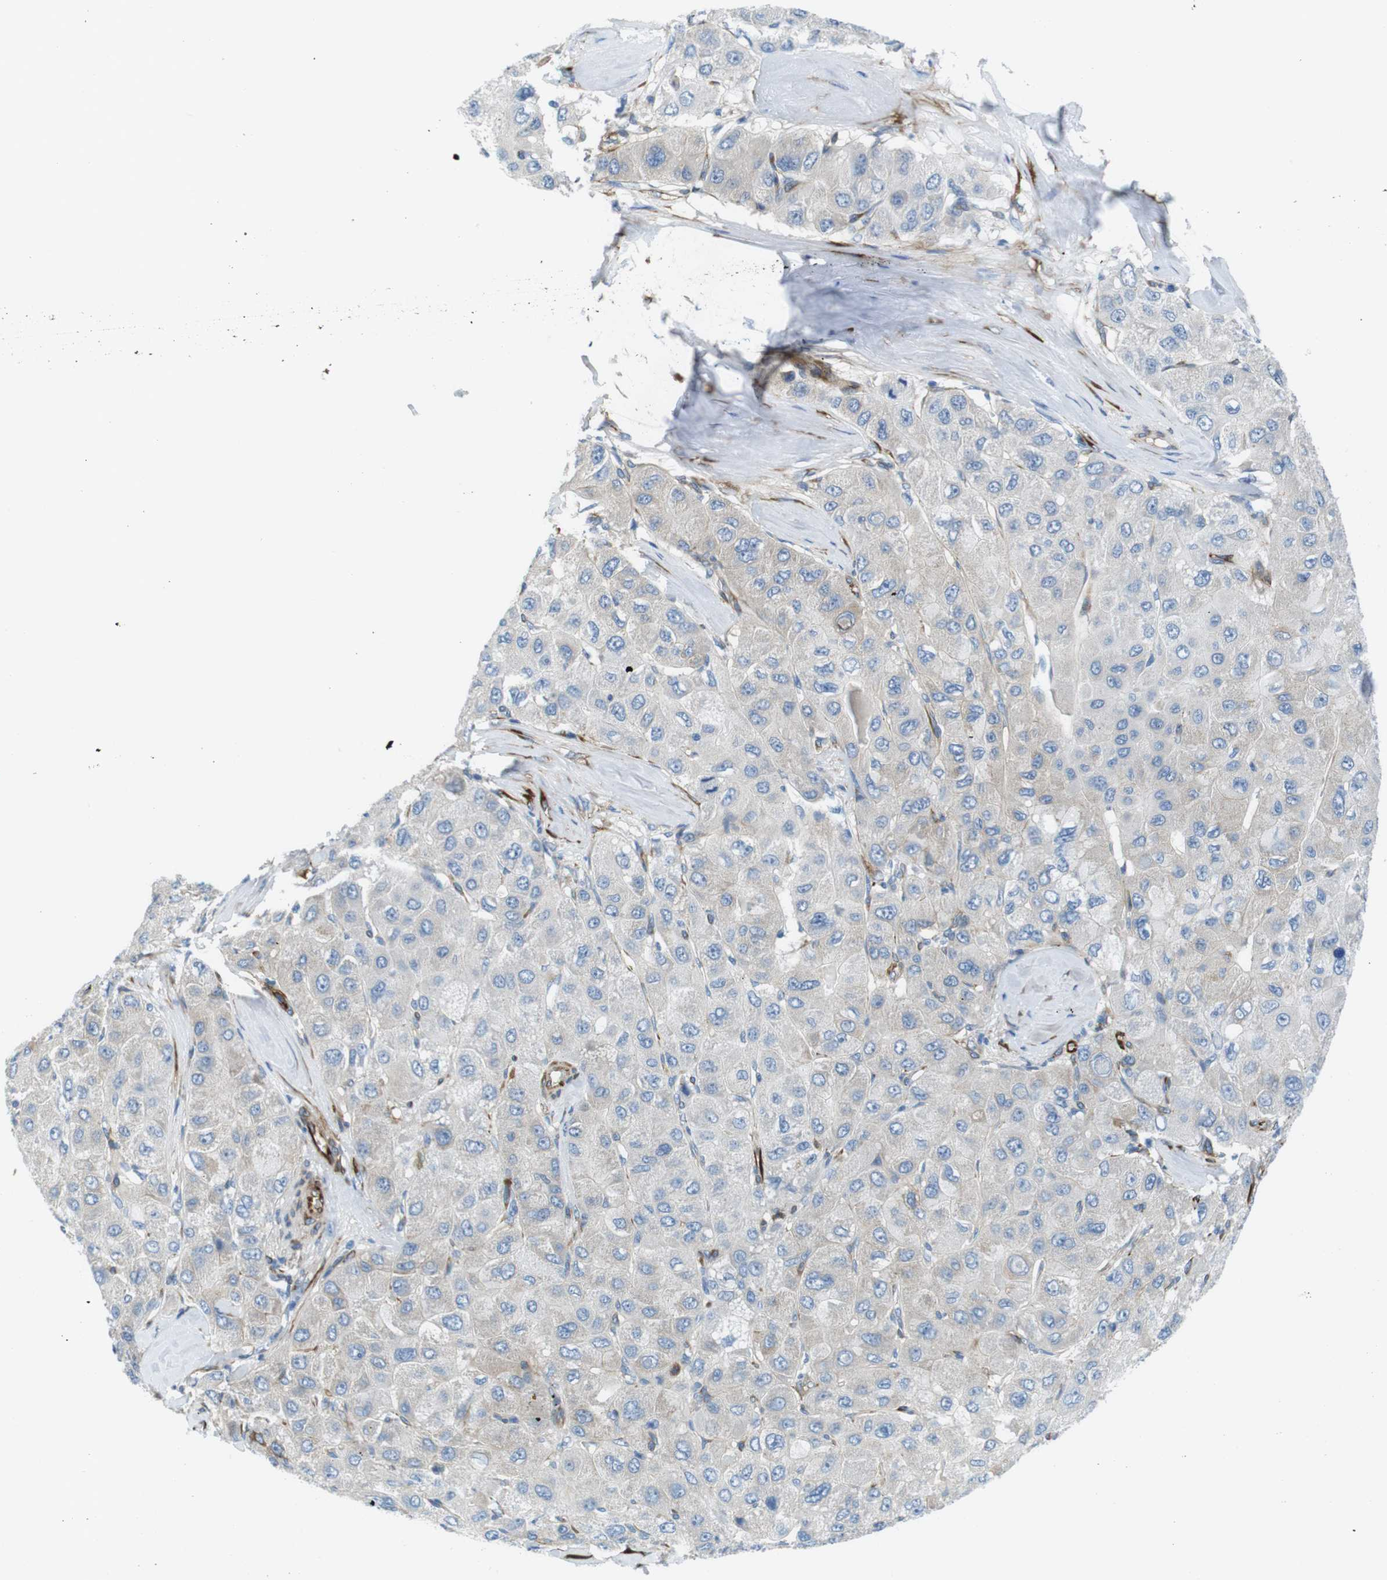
{"staining": {"intensity": "weak", "quantity": ">75%", "location": "cytoplasmic/membranous"}, "tissue": "liver cancer", "cell_type": "Tumor cells", "image_type": "cancer", "snomed": [{"axis": "morphology", "description": "Carcinoma, Hepatocellular, NOS"}, {"axis": "topography", "description": "Liver"}], "caption": "Protein expression analysis of liver cancer exhibits weak cytoplasmic/membranous positivity in about >75% of tumor cells.", "gene": "EMP2", "patient": {"sex": "male", "age": 80}}